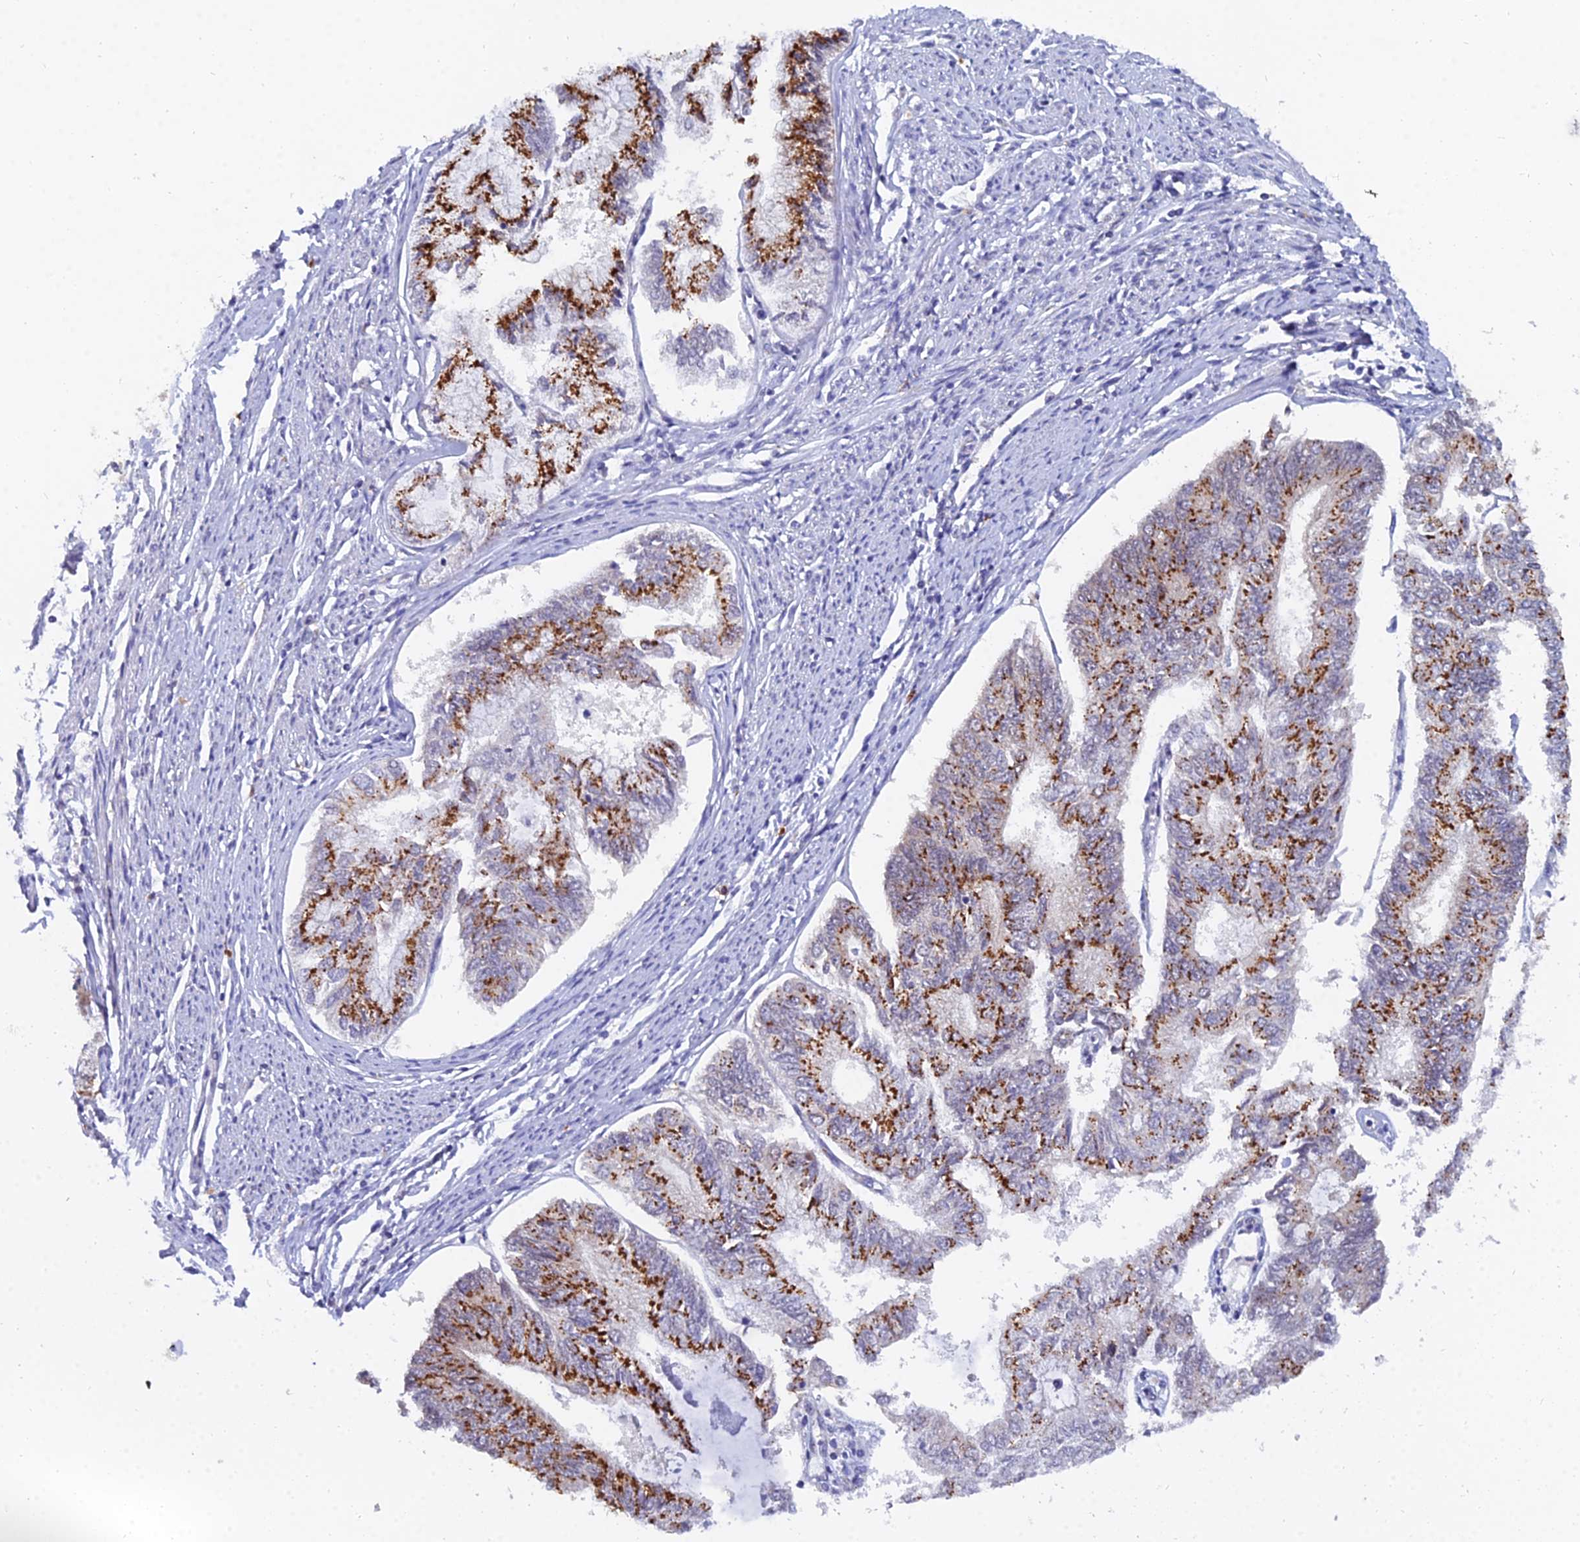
{"staining": {"intensity": "strong", "quantity": "25%-75%", "location": "cytoplasmic/membranous"}, "tissue": "endometrial cancer", "cell_type": "Tumor cells", "image_type": "cancer", "snomed": [{"axis": "morphology", "description": "Adenocarcinoma, NOS"}, {"axis": "topography", "description": "Endometrium"}], "caption": "This image displays immunohistochemistry staining of endometrial adenocarcinoma, with high strong cytoplasmic/membranous positivity in about 25%-75% of tumor cells.", "gene": "THOC3", "patient": {"sex": "female", "age": 68}}